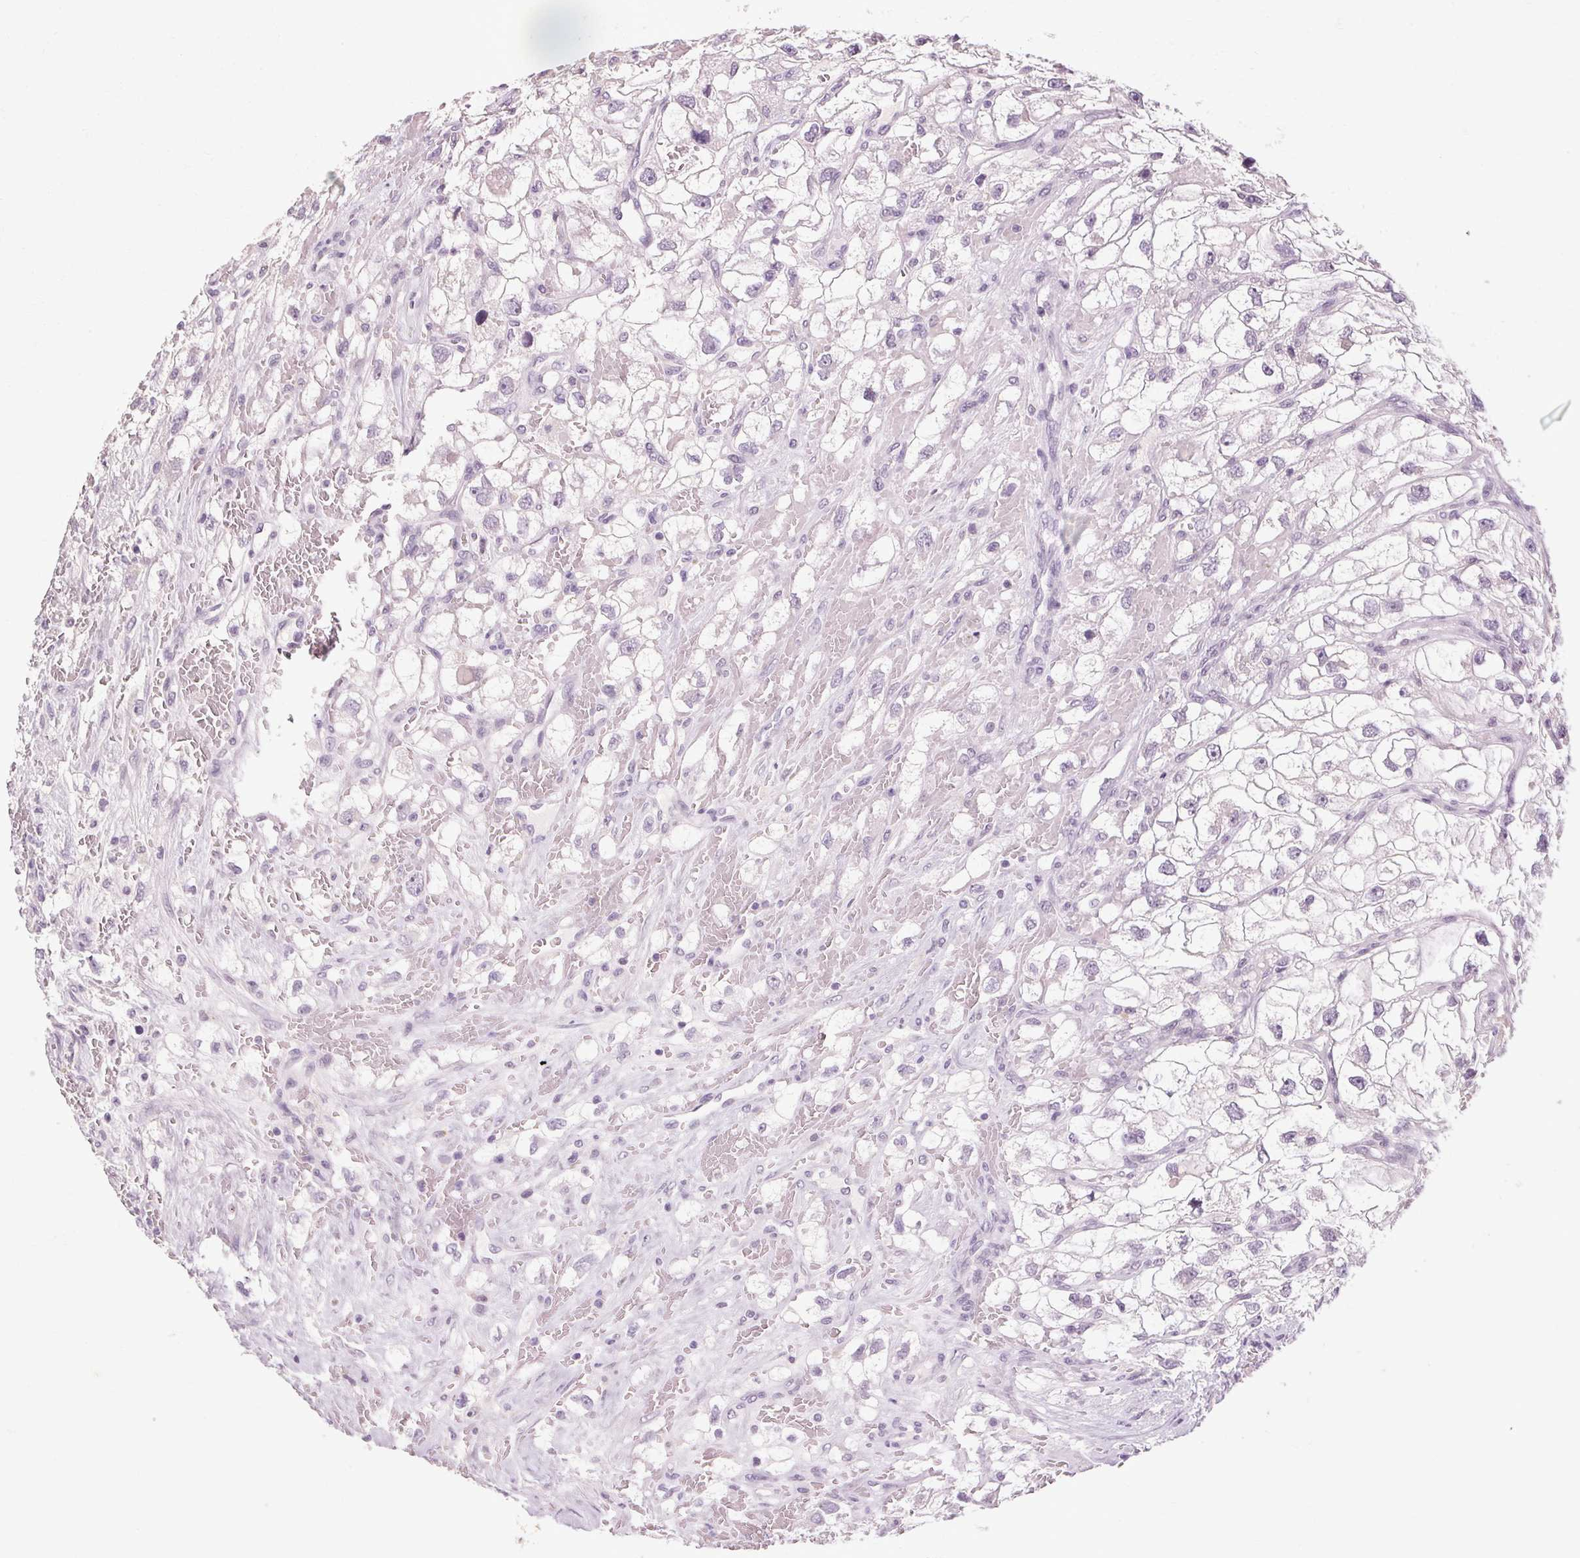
{"staining": {"intensity": "negative", "quantity": "none", "location": "none"}, "tissue": "renal cancer", "cell_type": "Tumor cells", "image_type": "cancer", "snomed": [{"axis": "morphology", "description": "Adenocarcinoma, NOS"}, {"axis": "topography", "description": "Kidney"}], "caption": "There is no significant staining in tumor cells of renal cancer. (Immunohistochemistry, brightfield microscopy, high magnification).", "gene": "POMC", "patient": {"sex": "male", "age": 59}}